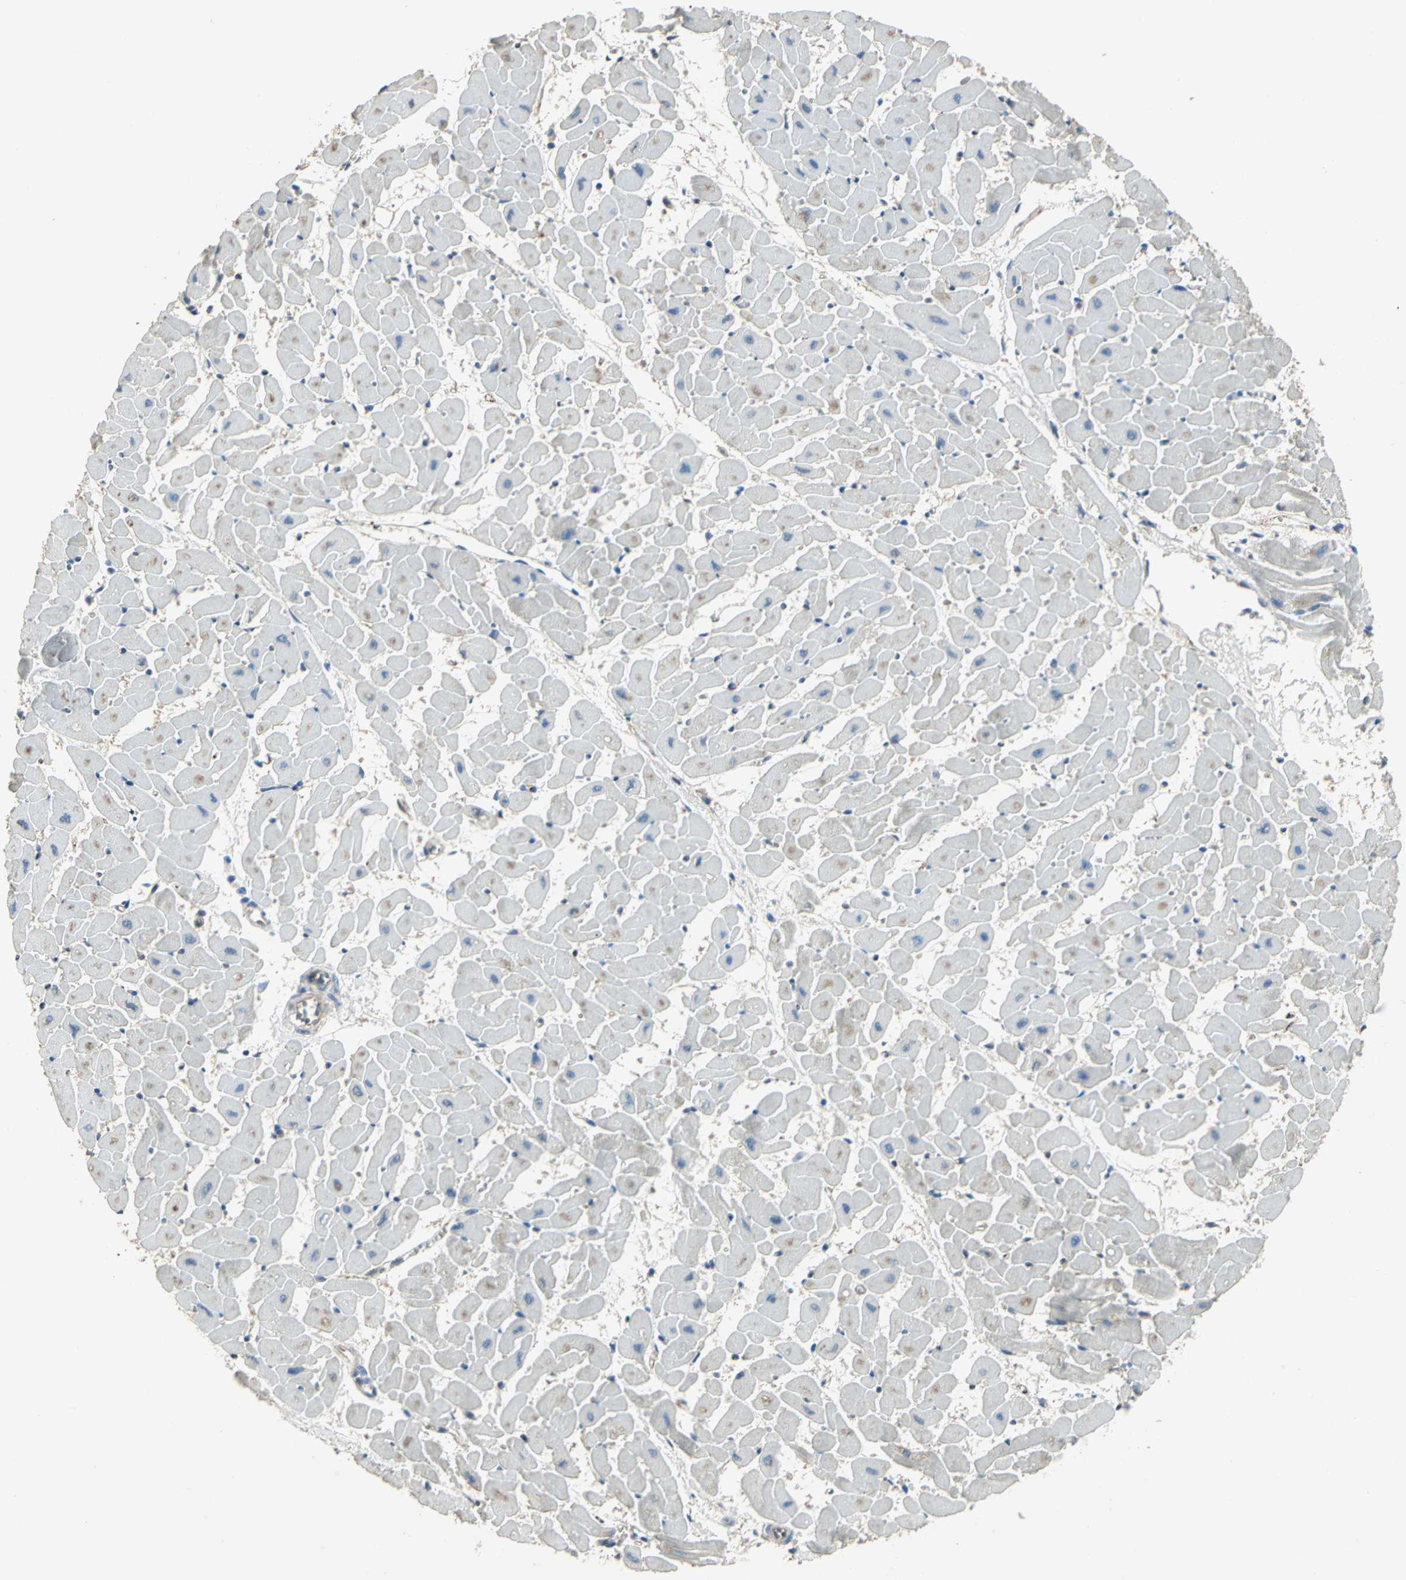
{"staining": {"intensity": "weak", "quantity": "<25%", "location": "cytoplasmic/membranous"}, "tissue": "heart muscle", "cell_type": "Cardiomyocytes", "image_type": "normal", "snomed": [{"axis": "morphology", "description": "Normal tissue, NOS"}, {"axis": "topography", "description": "Heart"}], "caption": "Immunohistochemistry (IHC) of unremarkable heart muscle reveals no staining in cardiomyocytes. (DAB (3,3'-diaminobenzidine) IHC with hematoxylin counter stain).", "gene": "RAPGEF1", "patient": {"sex": "female", "age": 19}}